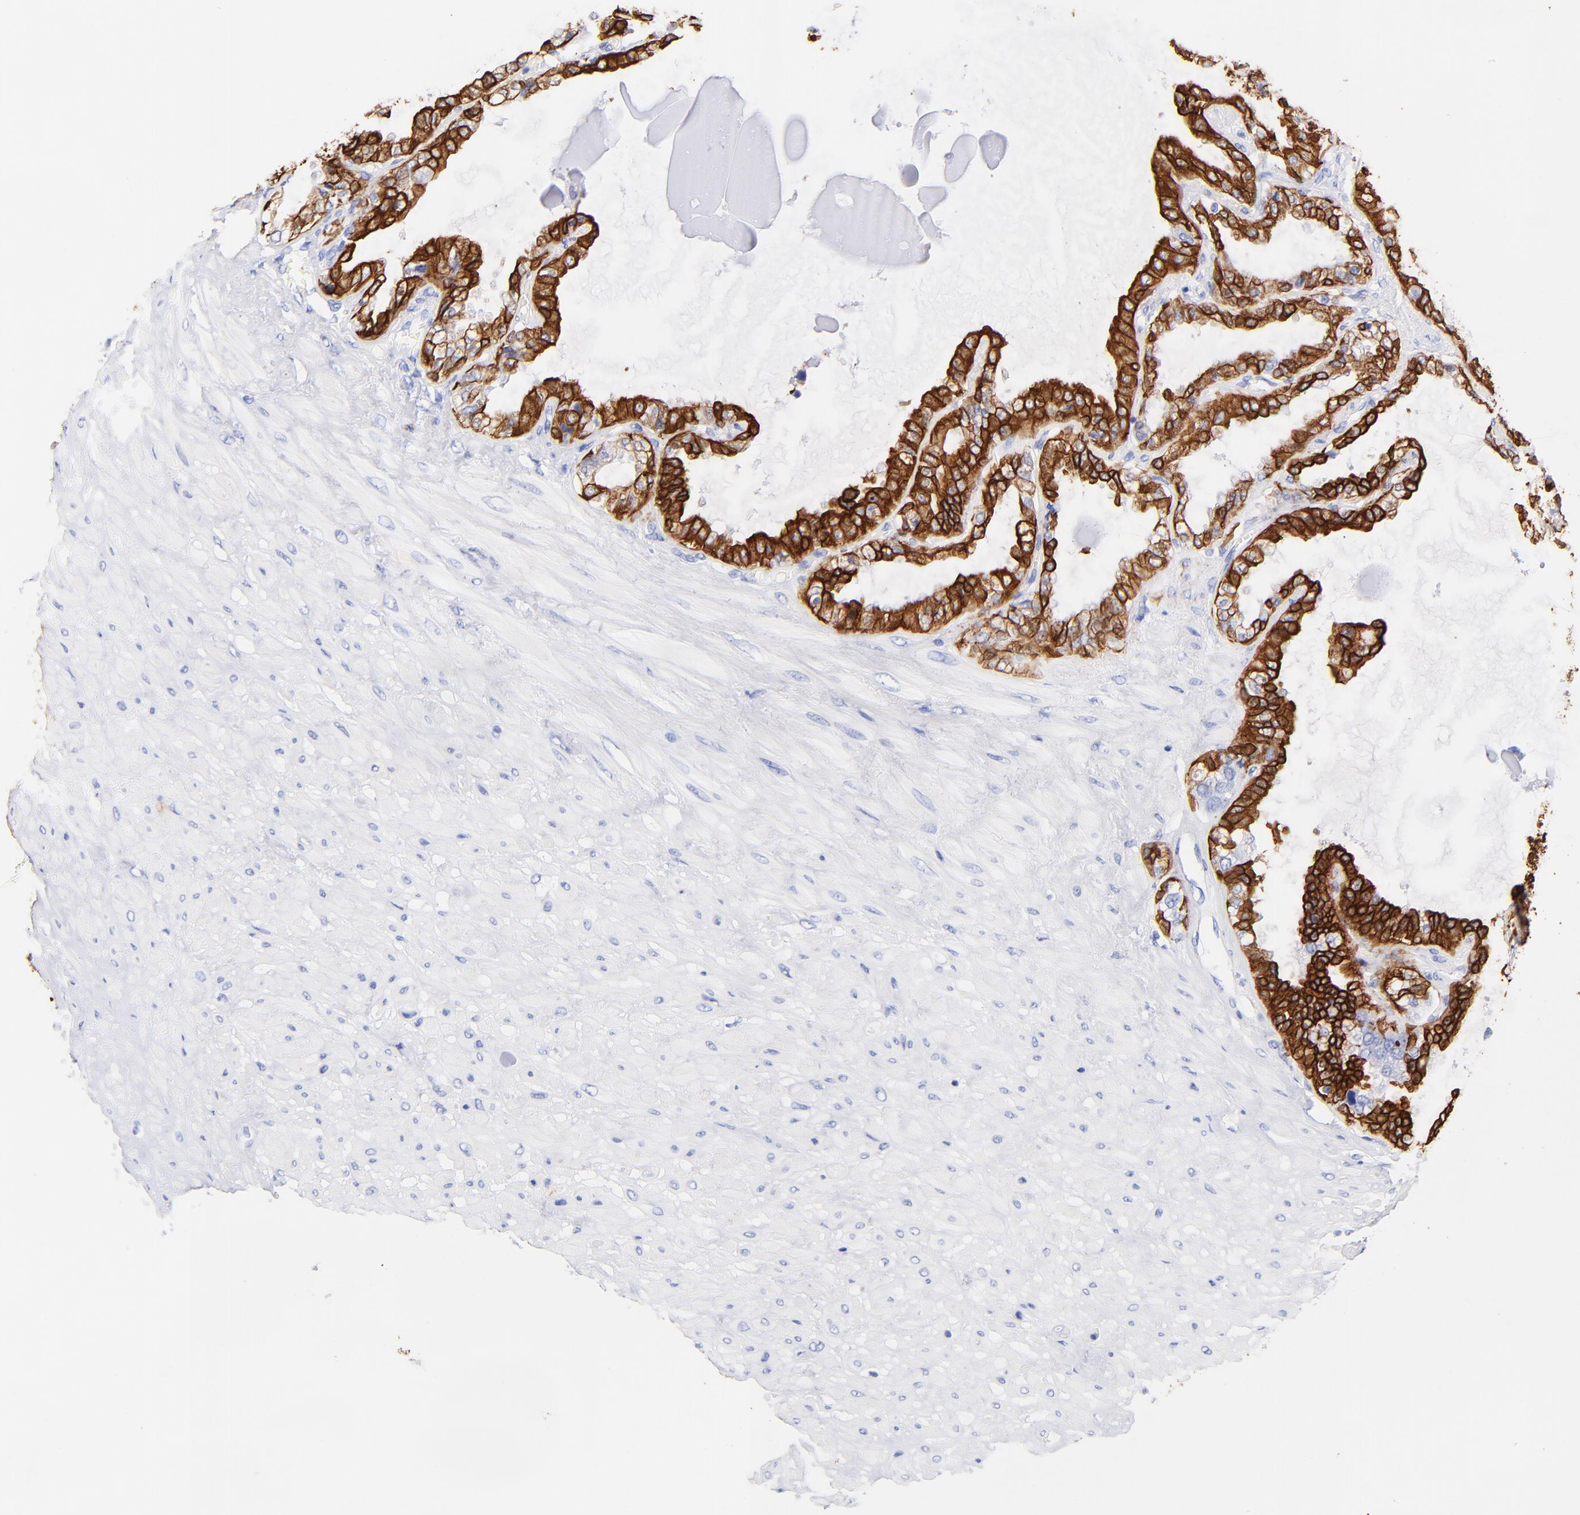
{"staining": {"intensity": "strong", "quantity": ">75%", "location": "cytoplasmic/membranous"}, "tissue": "seminal vesicle", "cell_type": "Glandular cells", "image_type": "normal", "snomed": [{"axis": "morphology", "description": "Normal tissue, NOS"}, {"axis": "morphology", "description": "Inflammation, NOS"}, {"axis": "topography", "description": "Urinary bladder"}, {"axis": "topography", "description": "Prostate"}, {"axis": "topography", "description": "Seminal veicle"}], "caption": "Immunohistochemistry (IHC) histopathology image of unremarkable seminal vesicle: seminal vesicle stained using immunohistochemistry (IHC) exhibits high levels of strong protein expression localized specifically in the cytoplasmic/membranous of glandular cells, appearing as a cytoplasmic/membranous brown color.", "gene": "KRT19", "patient": {"sex": "male", "age": 82}}